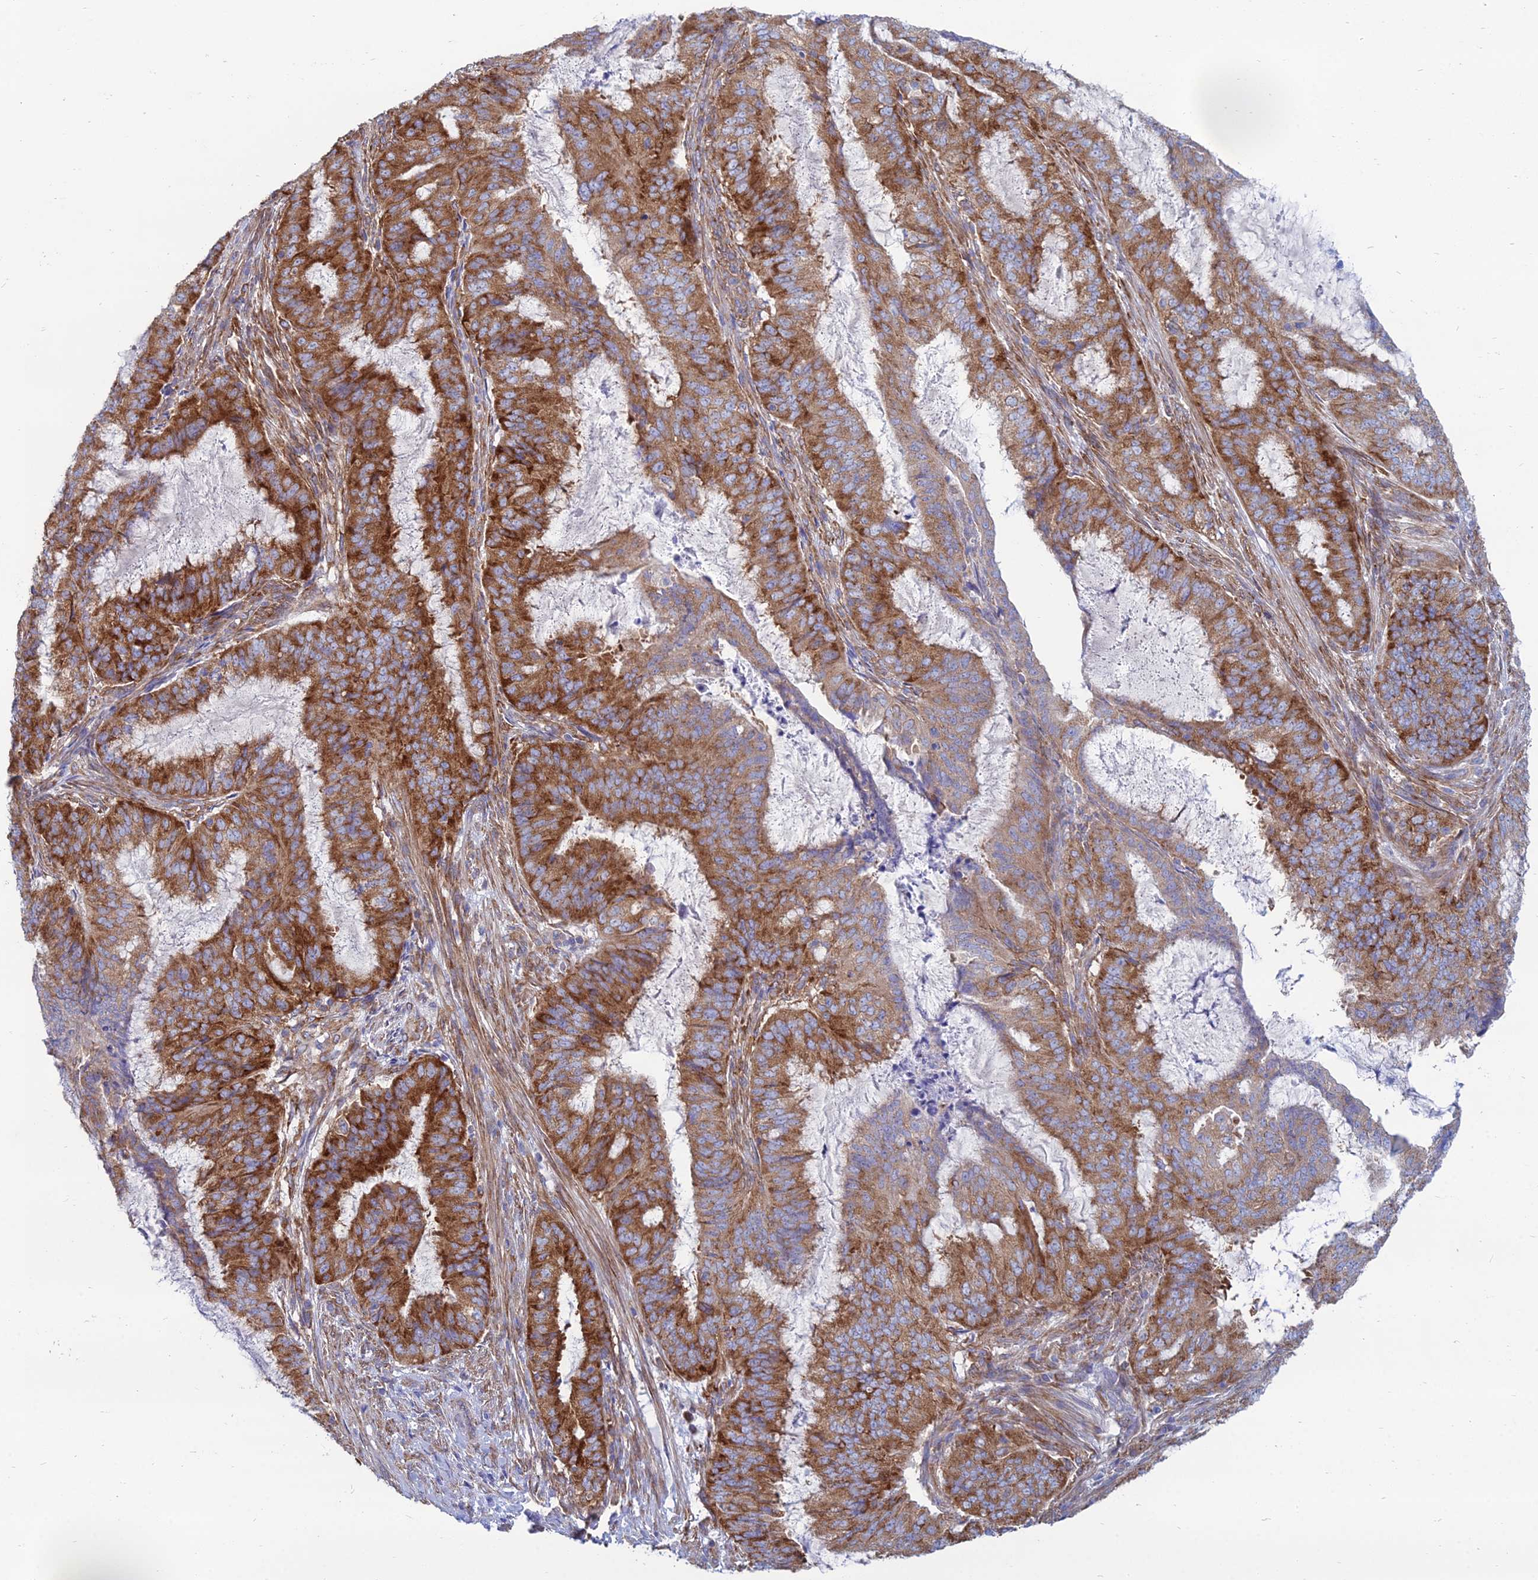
{"staining": {"intensity": "strong", "quantity": ">75%", "location": "cytoplasmic/membranous"}, "tissue": "endometrial cancer", "cell_type": "Tumor cells", "image_type": "cancer", "snomed": [{"axis": "morphology", "description": "Adenocarcinoma, NOS"}, {"axis": "topography", "description": "Endometrium"}], "caption": "Endometrial cancer stained with IHC exhibits strong cytoplasmic/membranous staining in about >75% of tumor cells.", "gene": "TXLNA", "patient": {"sex": "female", "age": 51}}